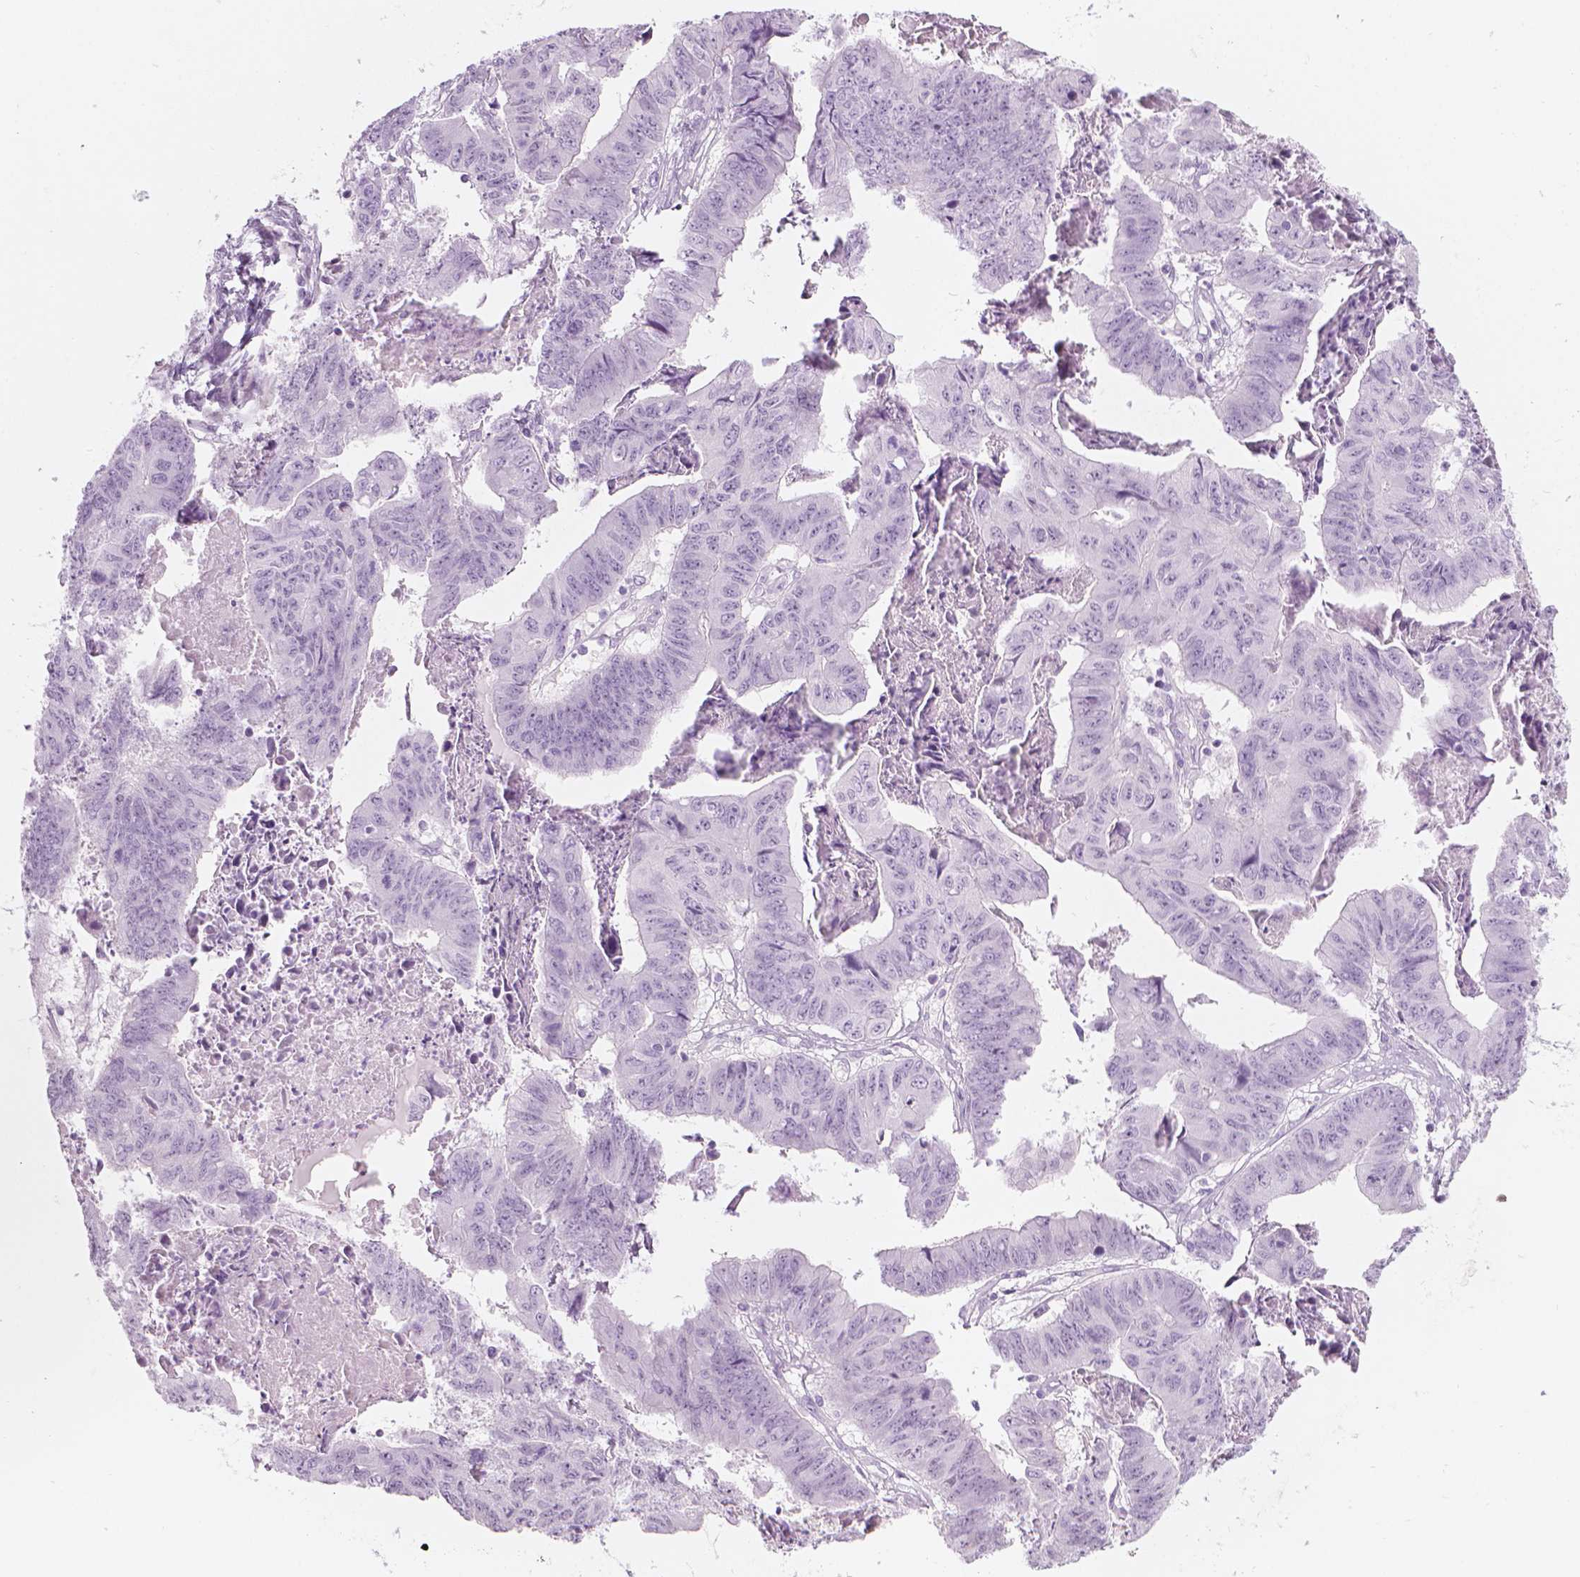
{"staining": {"intensity": "negative", "quantity": "none", "location": "none"}, "tissue": "stomach cancer", "cell_type": "Tumor cells", "image_type": "cancer", "snomed": [{"axis": "morphology", "description": "Adenocarcinoma, NOS"}, {"axis": "topography", "description": "Stomach, lower"}], "caption": "There is no significant expression in tumor cells of adenocarcinoma (stomach).", "gene": "SCG3", "patient": {"sex": "male", "age": 77}}